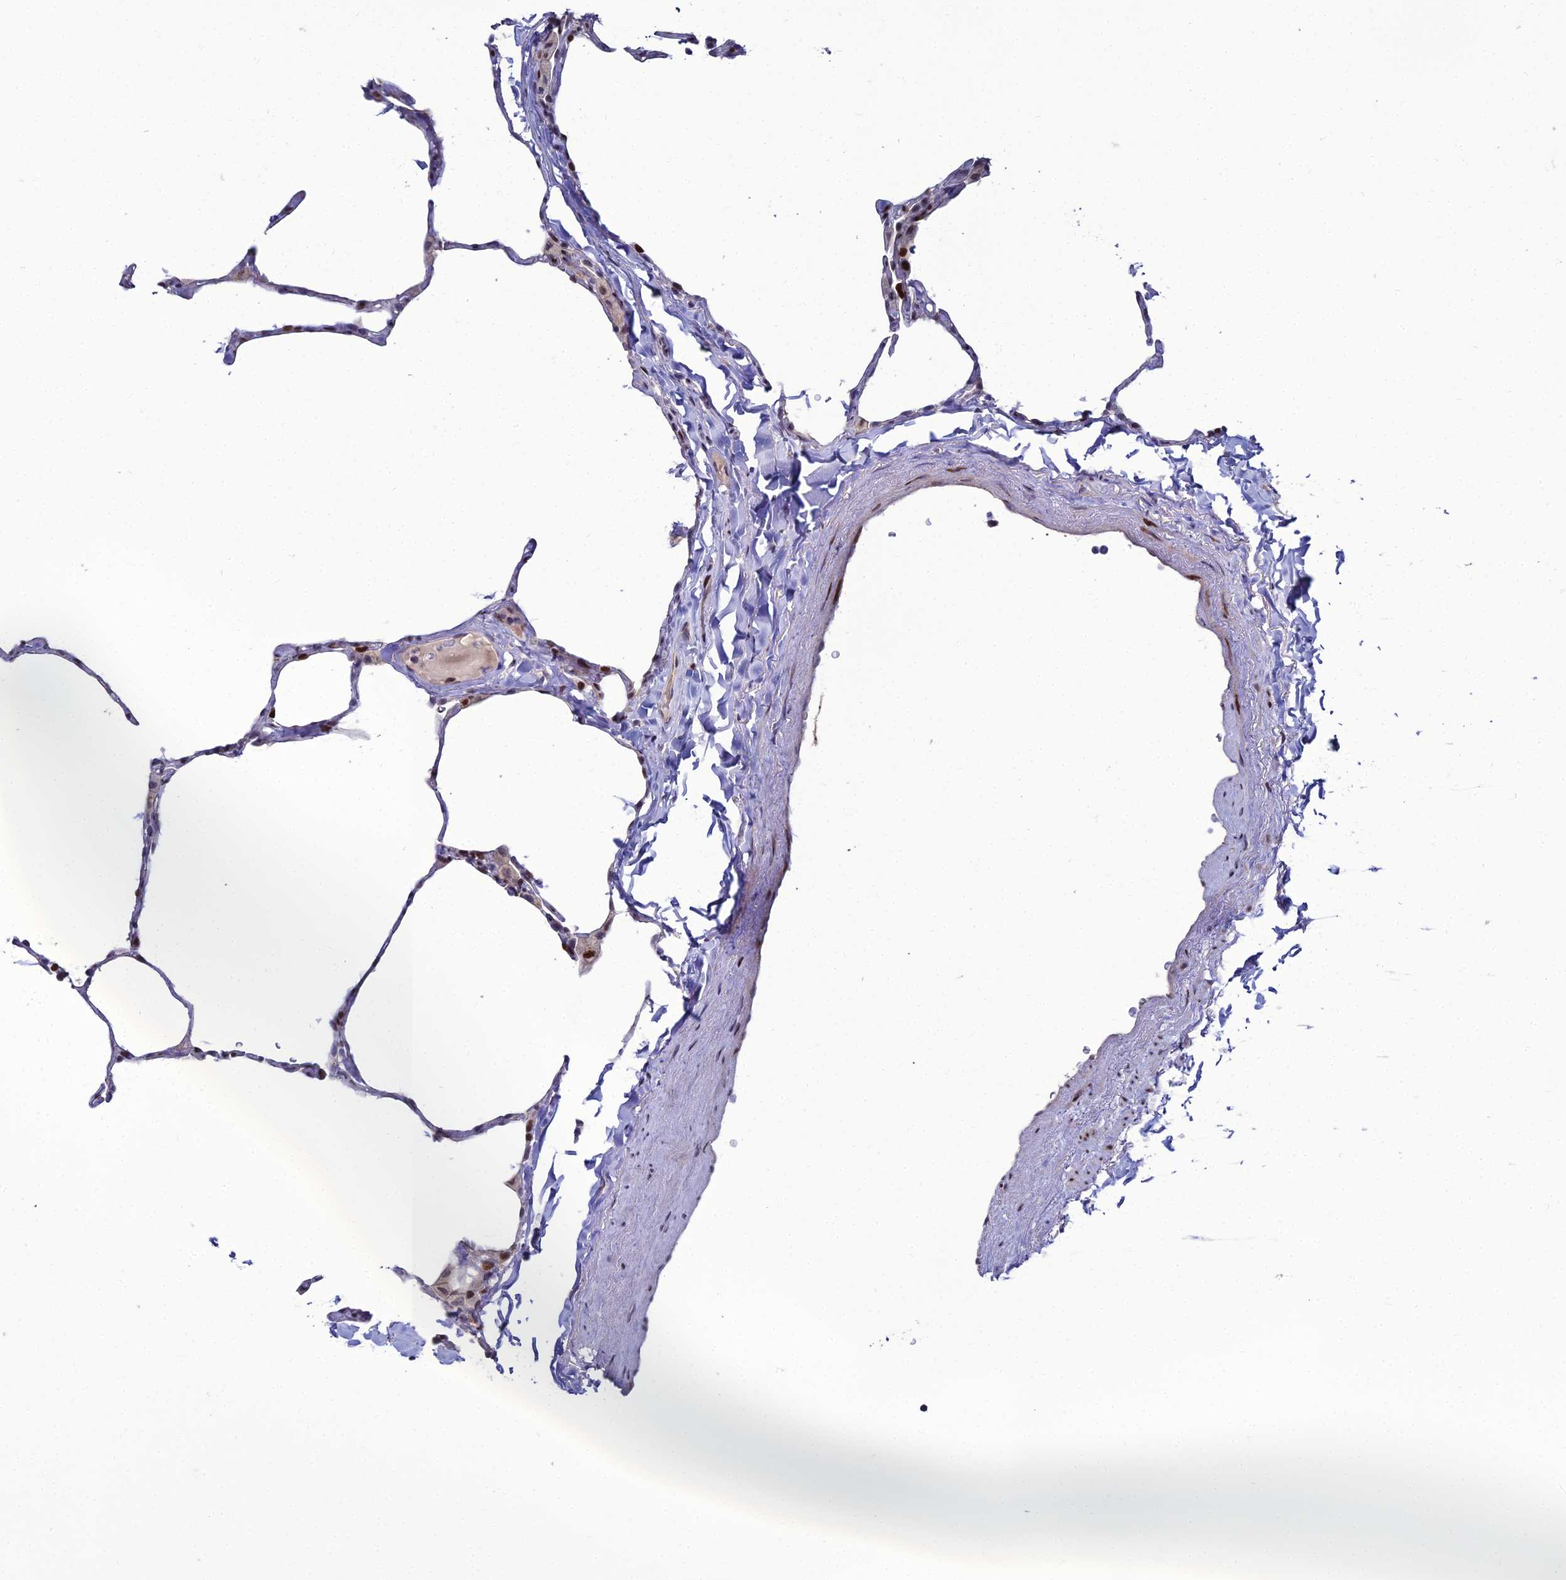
{"staining": {"intensity": "moderate", "quantity": "<25%", "location": "nuclear"}, "tissue": "lung", "cell_type": "Alveolar cells", "image_type": "normal", "snomed": [{"axis": "morphology", "description": "Normal tissue, NOS"}, {"axis": "topography", "description": "Lung"}], "caption": "Immunohistochemistry (IHC) photomicrograph of benign lung: human lung stained using immunohistochemistry demonstrates low levels of moderate protein expression localized specifically in the nuclear of alveolar cells, appearing as a nuclear brown color.", "gene": "TAF9B", "patient": {"sex": "male", "age": 65}}